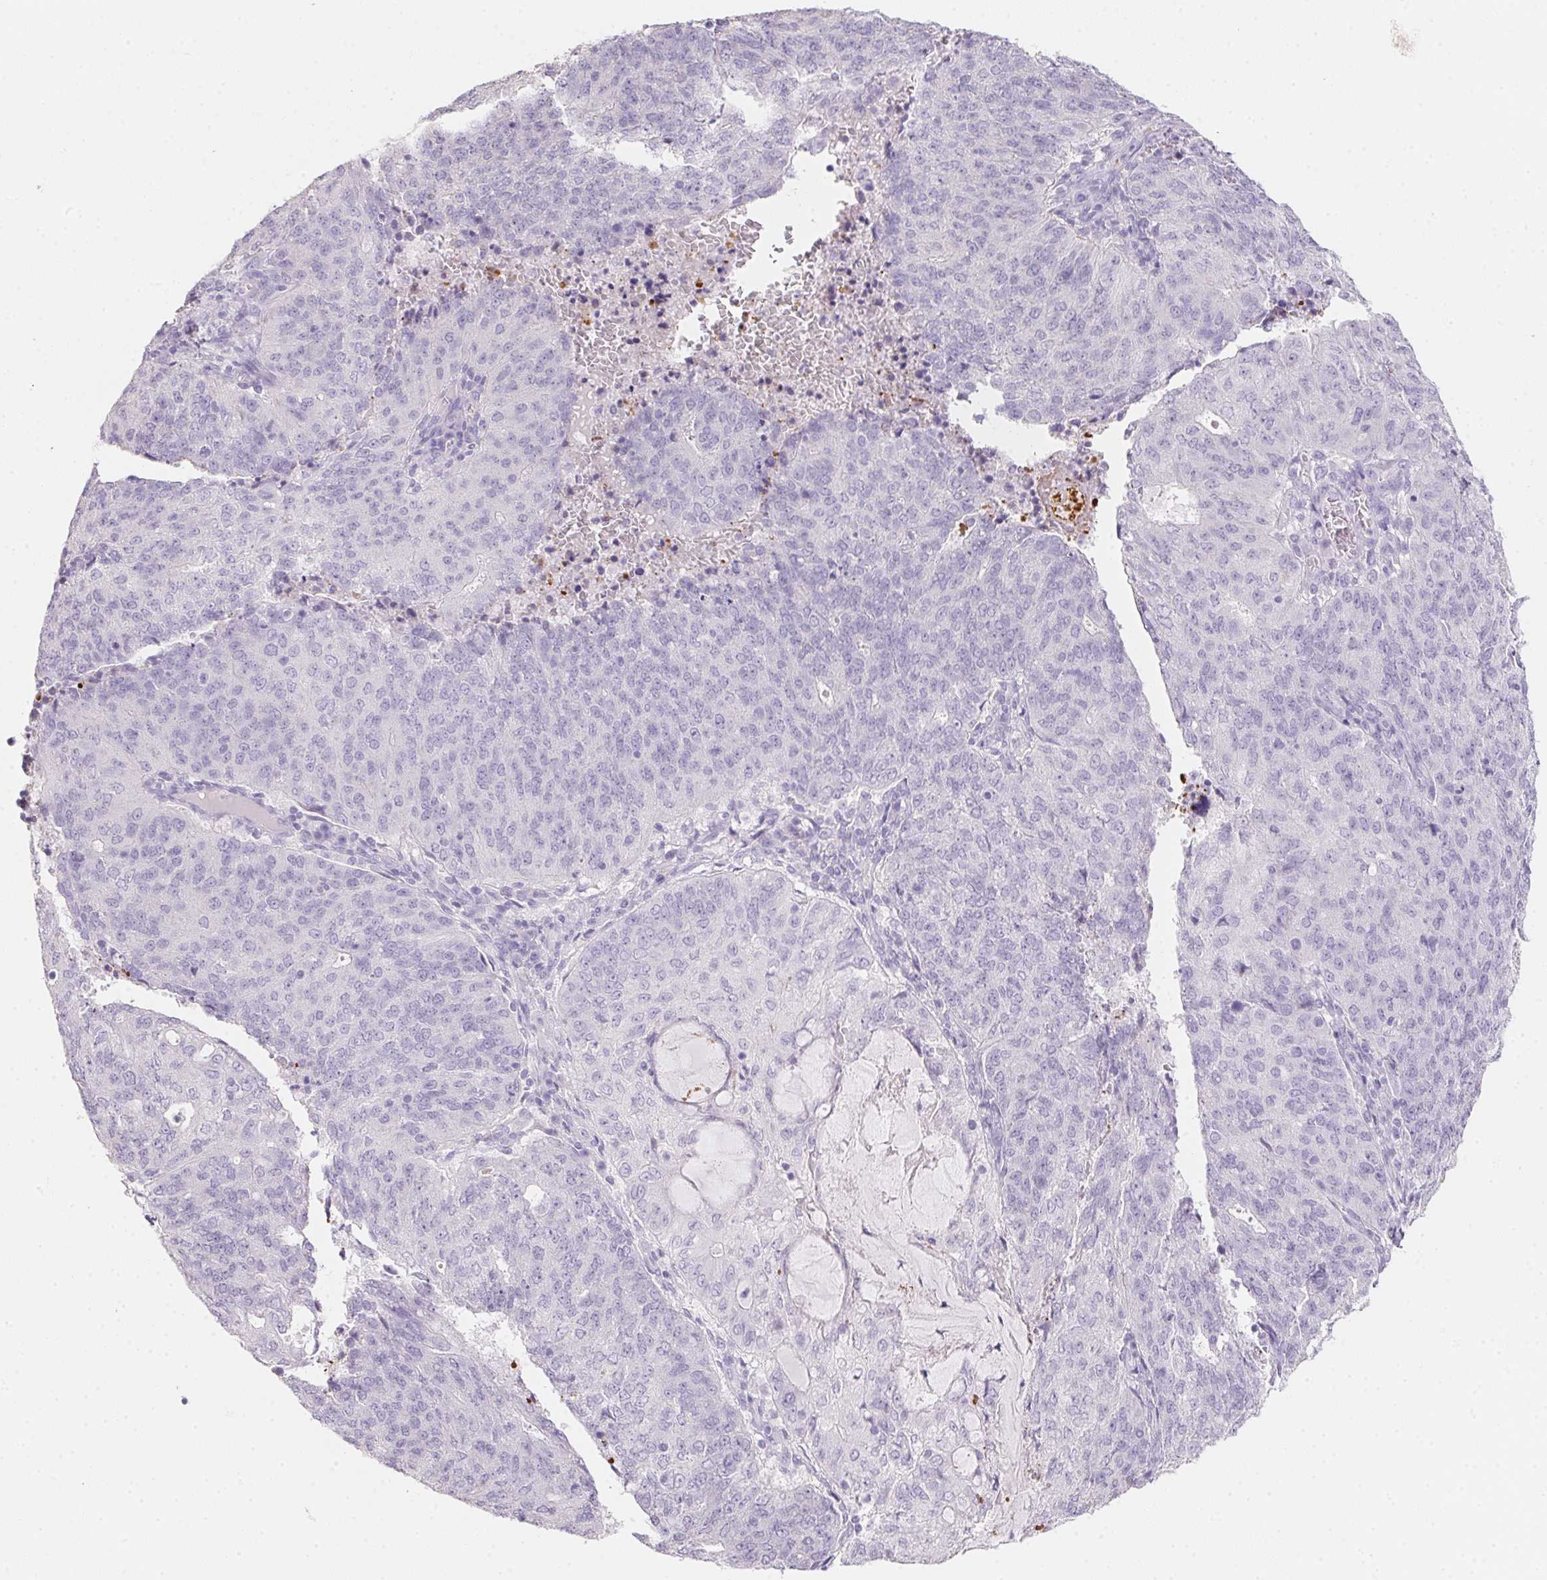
{"staining": {"intensity": "negative", "quantity": "none", "location": "none"}, "tissue": "endometrial cancer", "cell_type": "Tumor cells", "image_type": "cancer", "snomed": [{"axis": "morphology", "description": "Adenocarcinoma, NOS"}, {"axis": "topography", "description": "Endometrium"}], "caption": "DAB immunohistochemical staining of adenocarcinoma (endometrial) displays no significant staining in tumor cells.", "gene": "MYL4", "patient": {"sex": "female", "age": 82}}